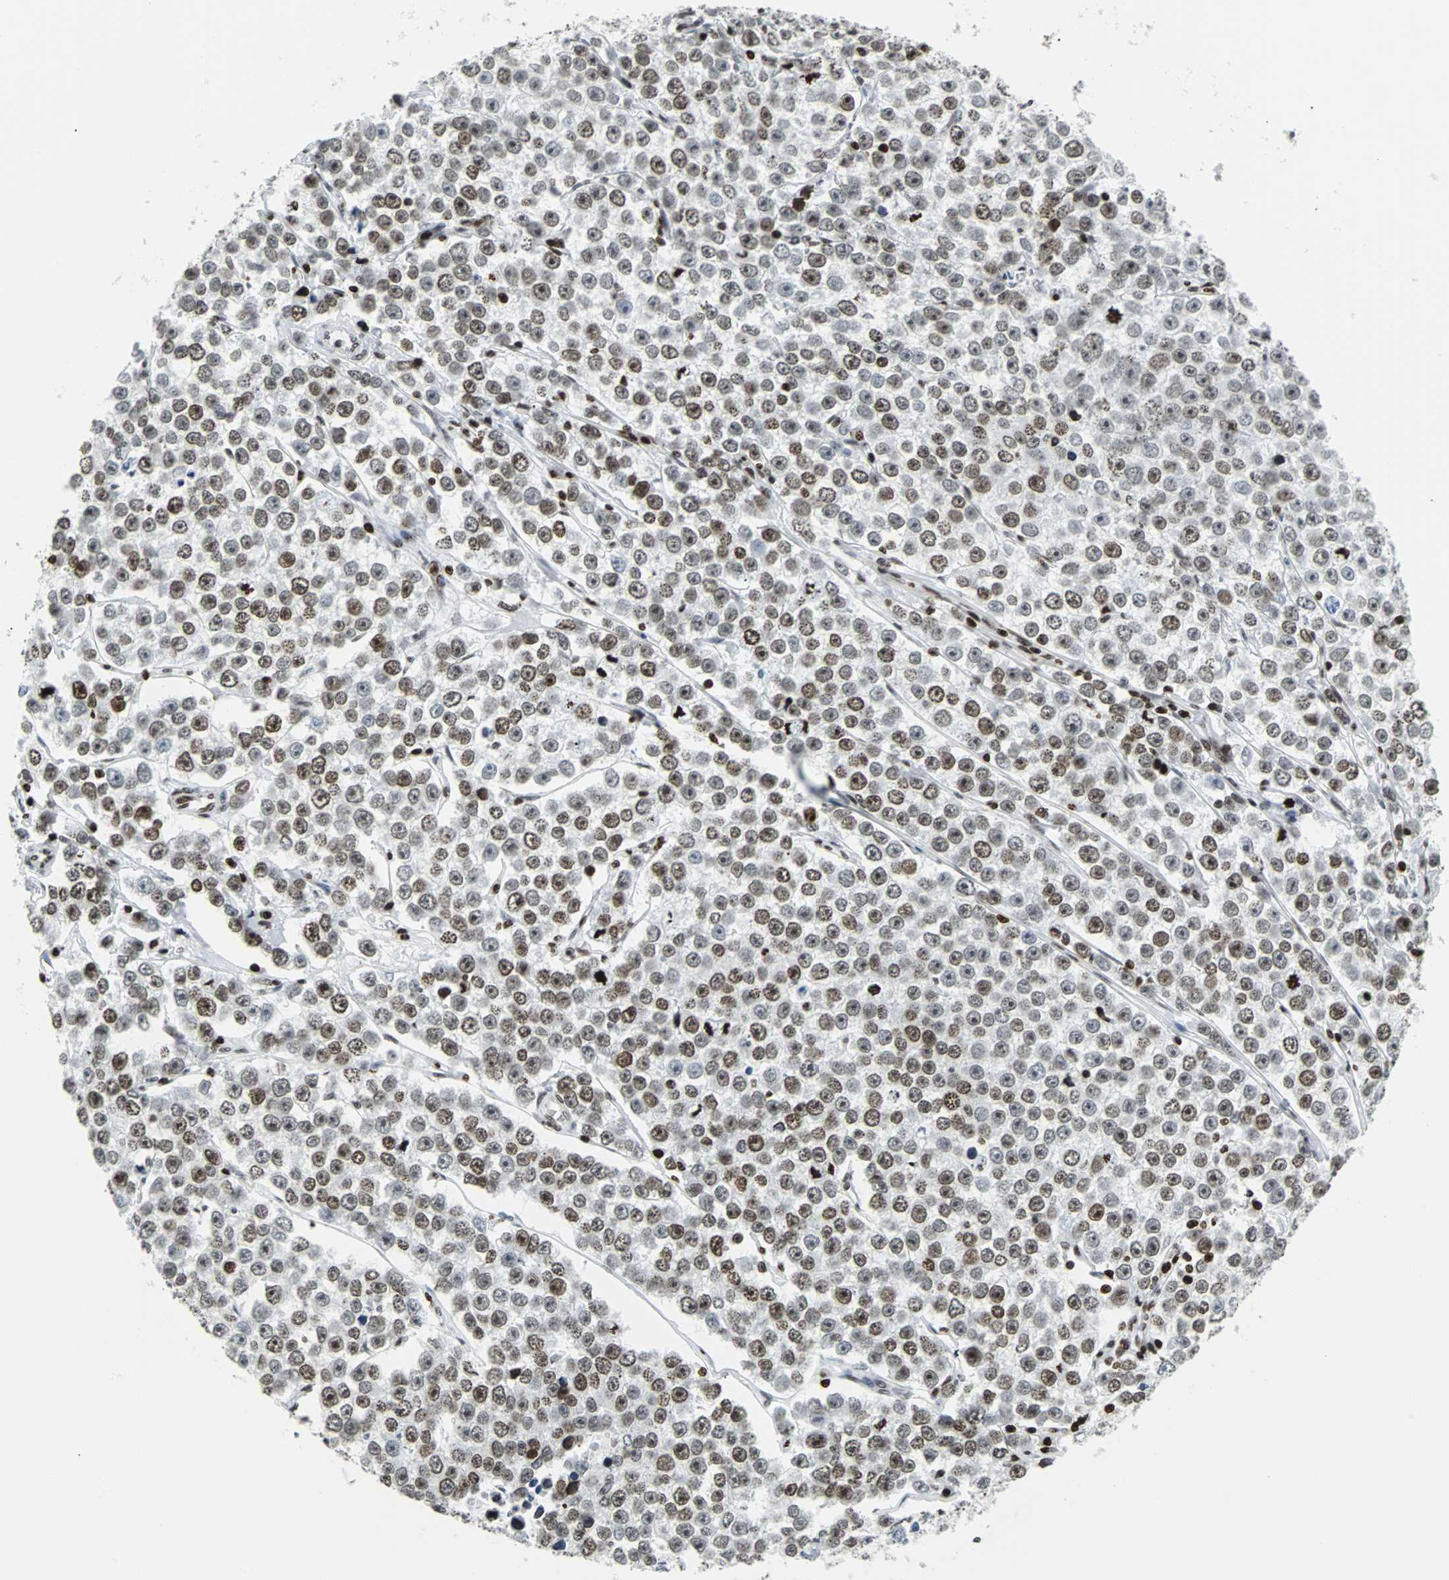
{"staining": {"intensity": "moderate", "quantity": "25%-75%", "location": "nuclear"}, "tissue": "testis cancer", "cell_type": "Tumor cells", "image_type": "cancer", "snomed": [{"axis": "morphology", "description": "Seminoma, NOS"}, {"axis": "morphology", "description": "Carcinoma, Embryonal, NOS"}, {"axis": "topography", "description": "Testis"}], "caption": "High-magnification brightfield microscopy of testis cancer stained with DAB (brown) and counterstained with hematoxylin (blue). tumor cells exhibit moderate nuclear expression is seen in approximately25%-75% of cells. (Stains: DAB in brown, nuclei in blue, Microscopy: brightfield microscopy at high magnification).", "gene": "ZNF131", "patient": {"sex": "male", "age": 52}}